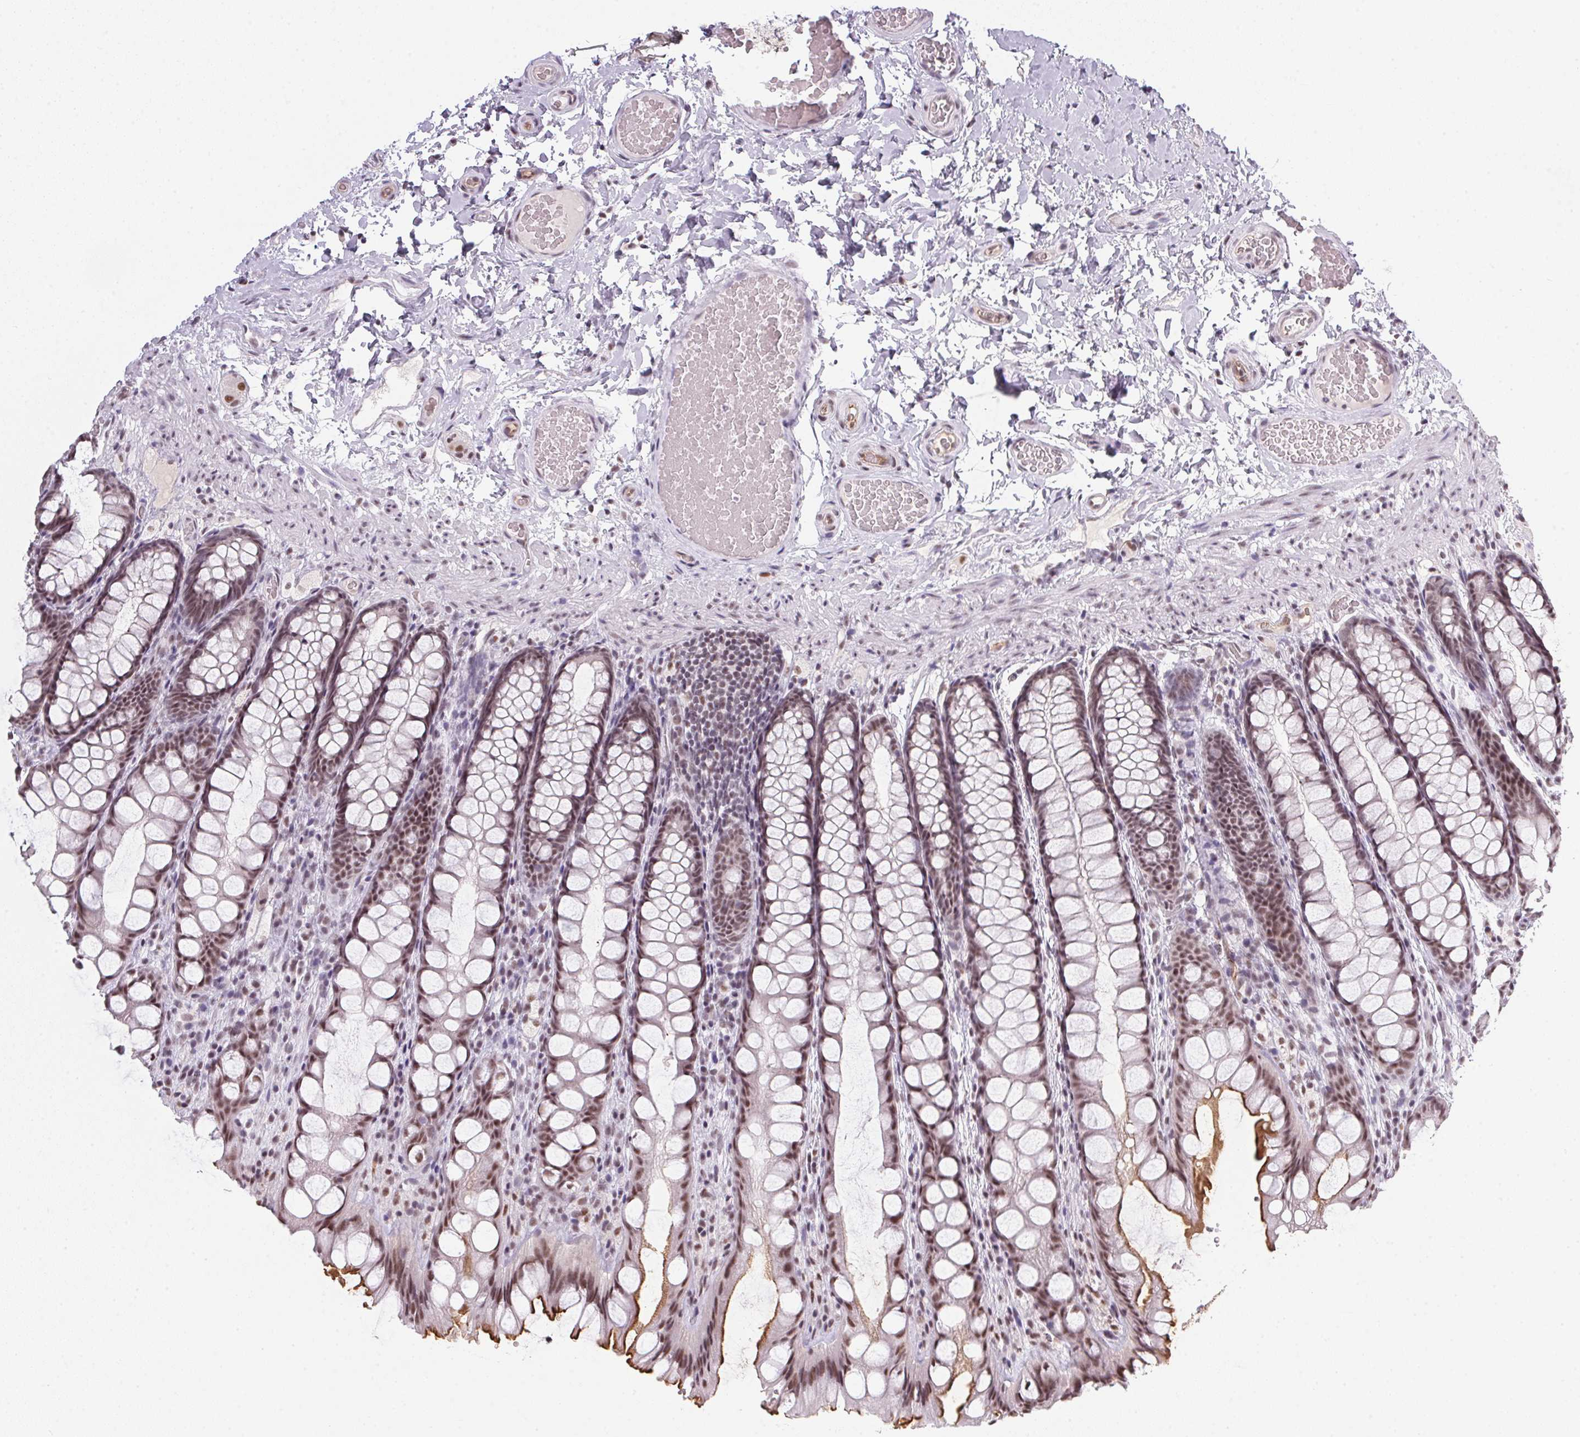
{"staining": {"intensity": "weak", "quantity": "25%-75%", "location": "nuclear"}, "tissue": "colon", "cell_type": "Endothelial cells", "image_type": "normal", "snomed": [{"axis": "morphology", "description": "Normal tissue, NOS"}, {"axis": "topography", "description": "Colon"}], "caption": "Immunohistochemistry of unremarkable human colon displays low levels of weak nuclear expression in approximately 25%-75% of endothelial cells. (DAB (3,3'-diaminobenzidine) IHC with brightfield microscopy, high magnification).", "gene": "SRSF7", "patient": {"sex": "male", "age": 47}}